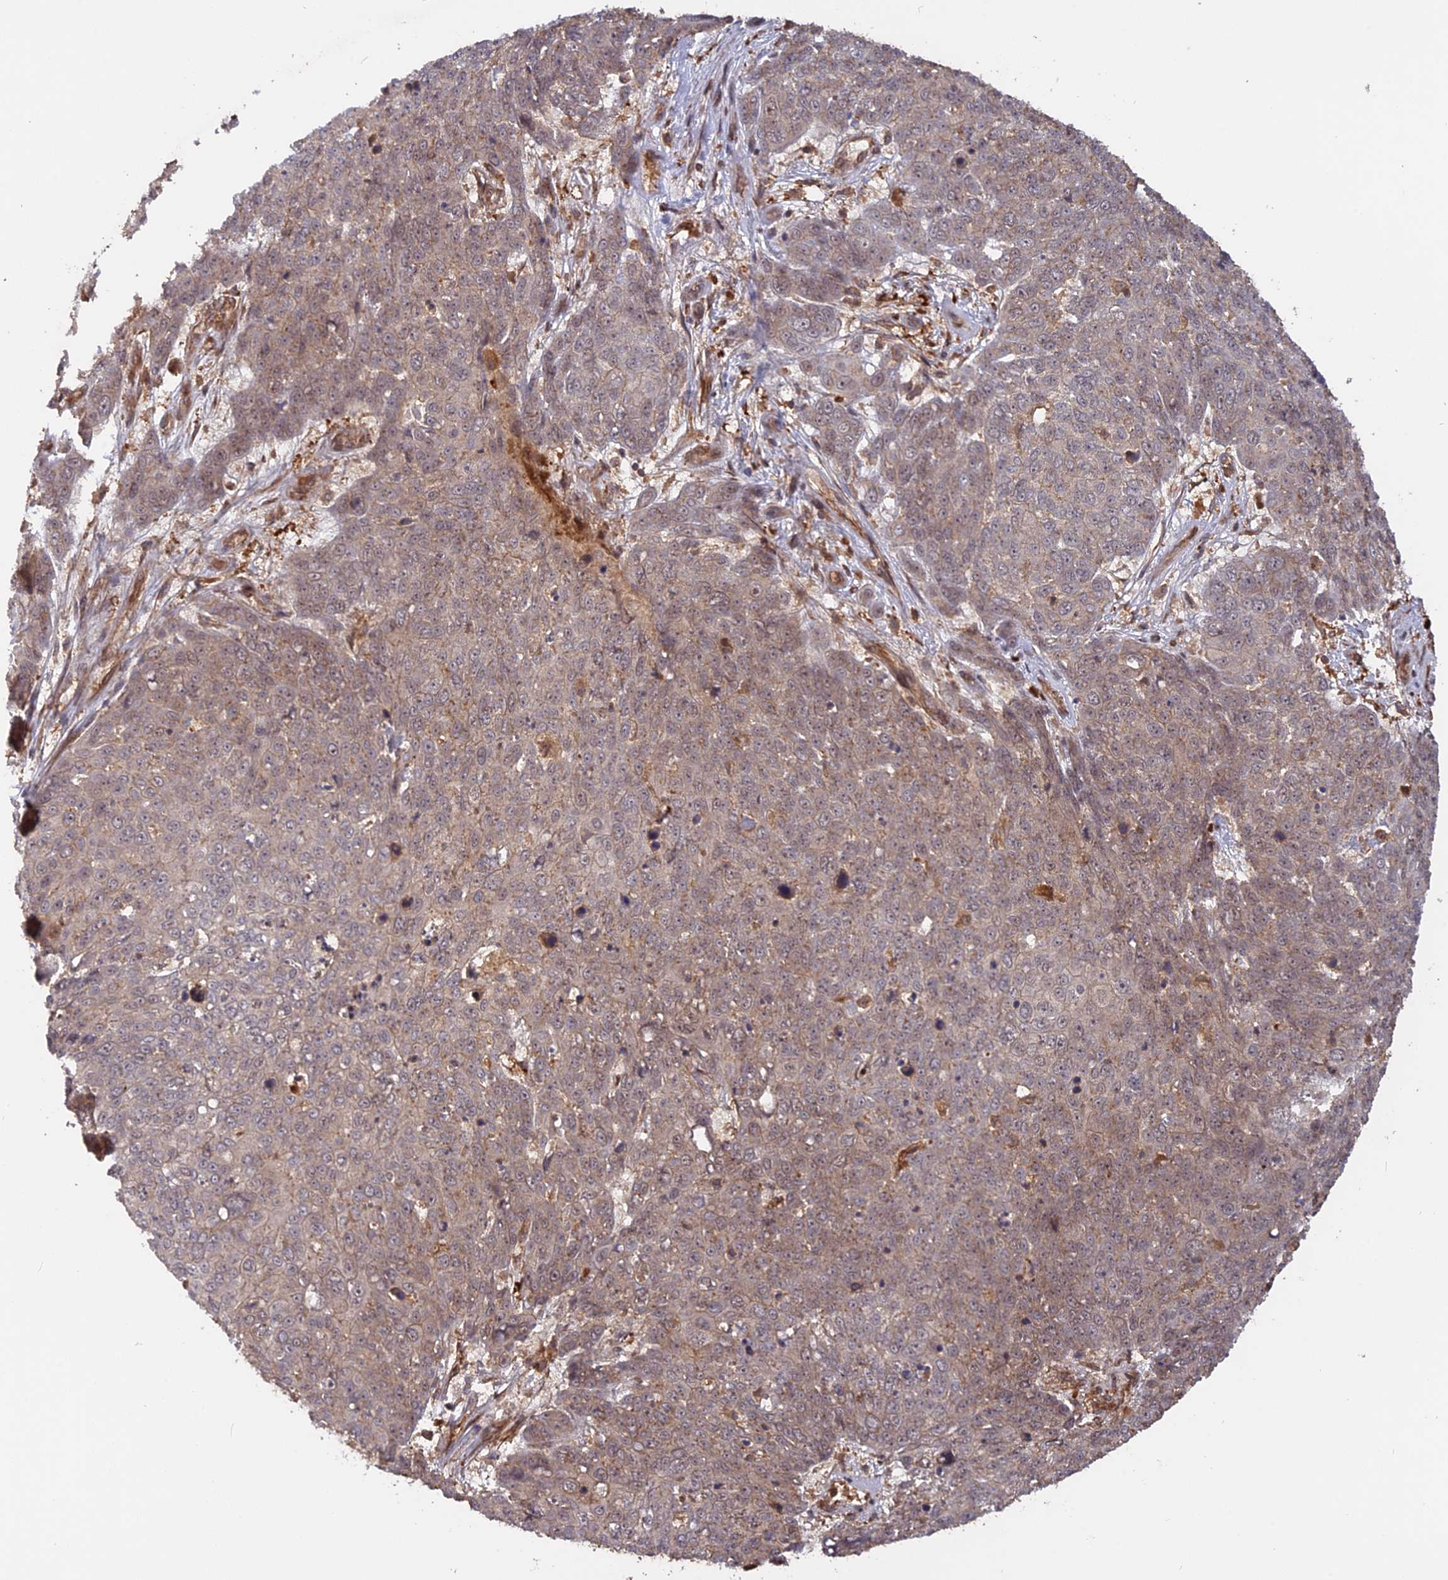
{"staining": {"intensity": "weak", "quantity": "<25%", "location": "cytoplasmic/membranous"}, "tissue": "skin cancer", "cell_type": "Tumor cells", "image_type": "cancer", "snomed": [{"axis": "morphology", "description": "Squamous cell carcinoma, NOS"}, {"axis": "topography", "description": "Skin"}], "caption": "Protein analysis of skin cancer demonstrates no significant positivity in tumor cells.", "gene": "CCDC174", "patient": {"sex": "male", "age": 71}}